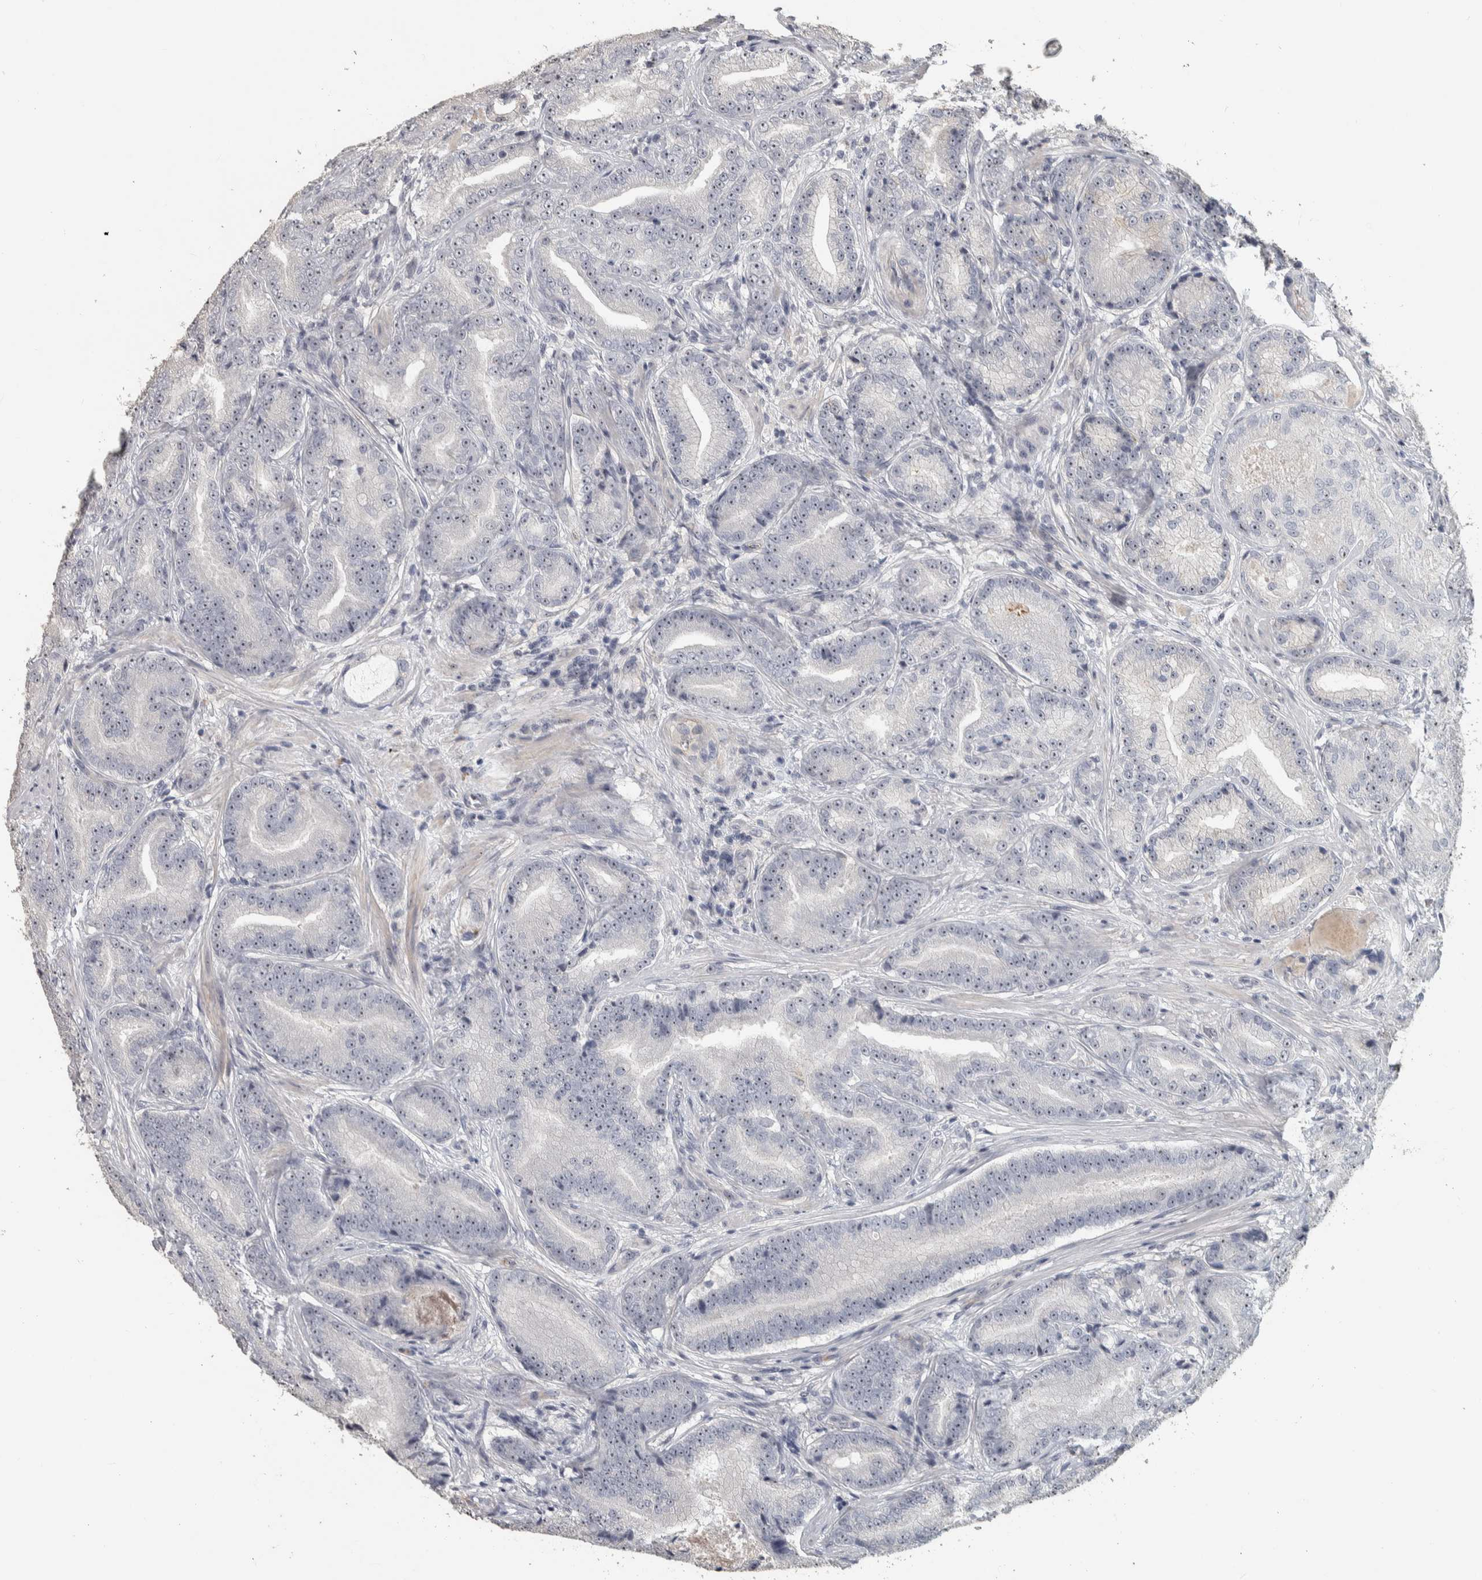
{"staining": {"intensity": "weak", "quantity": ">75%", "location": "nuclear"}, "tissue": "prostate cancer", "cell_type": "Tumor cells", "image_type": "cancer", "snomed": [{"axis": "morphology", "description": "Adenocarcinoma, High grade"}, {"axis": "topography", "description": "Prostate"}], "caption": "High-power microscopy captured an immunohistochemistry image of prostate adenocarcinoma (high-grade), revealing weak nuclear staining in about >75% of tumor cells.", "gene": "DCAF10", "patient": {"sex": "male", "age": 55}}